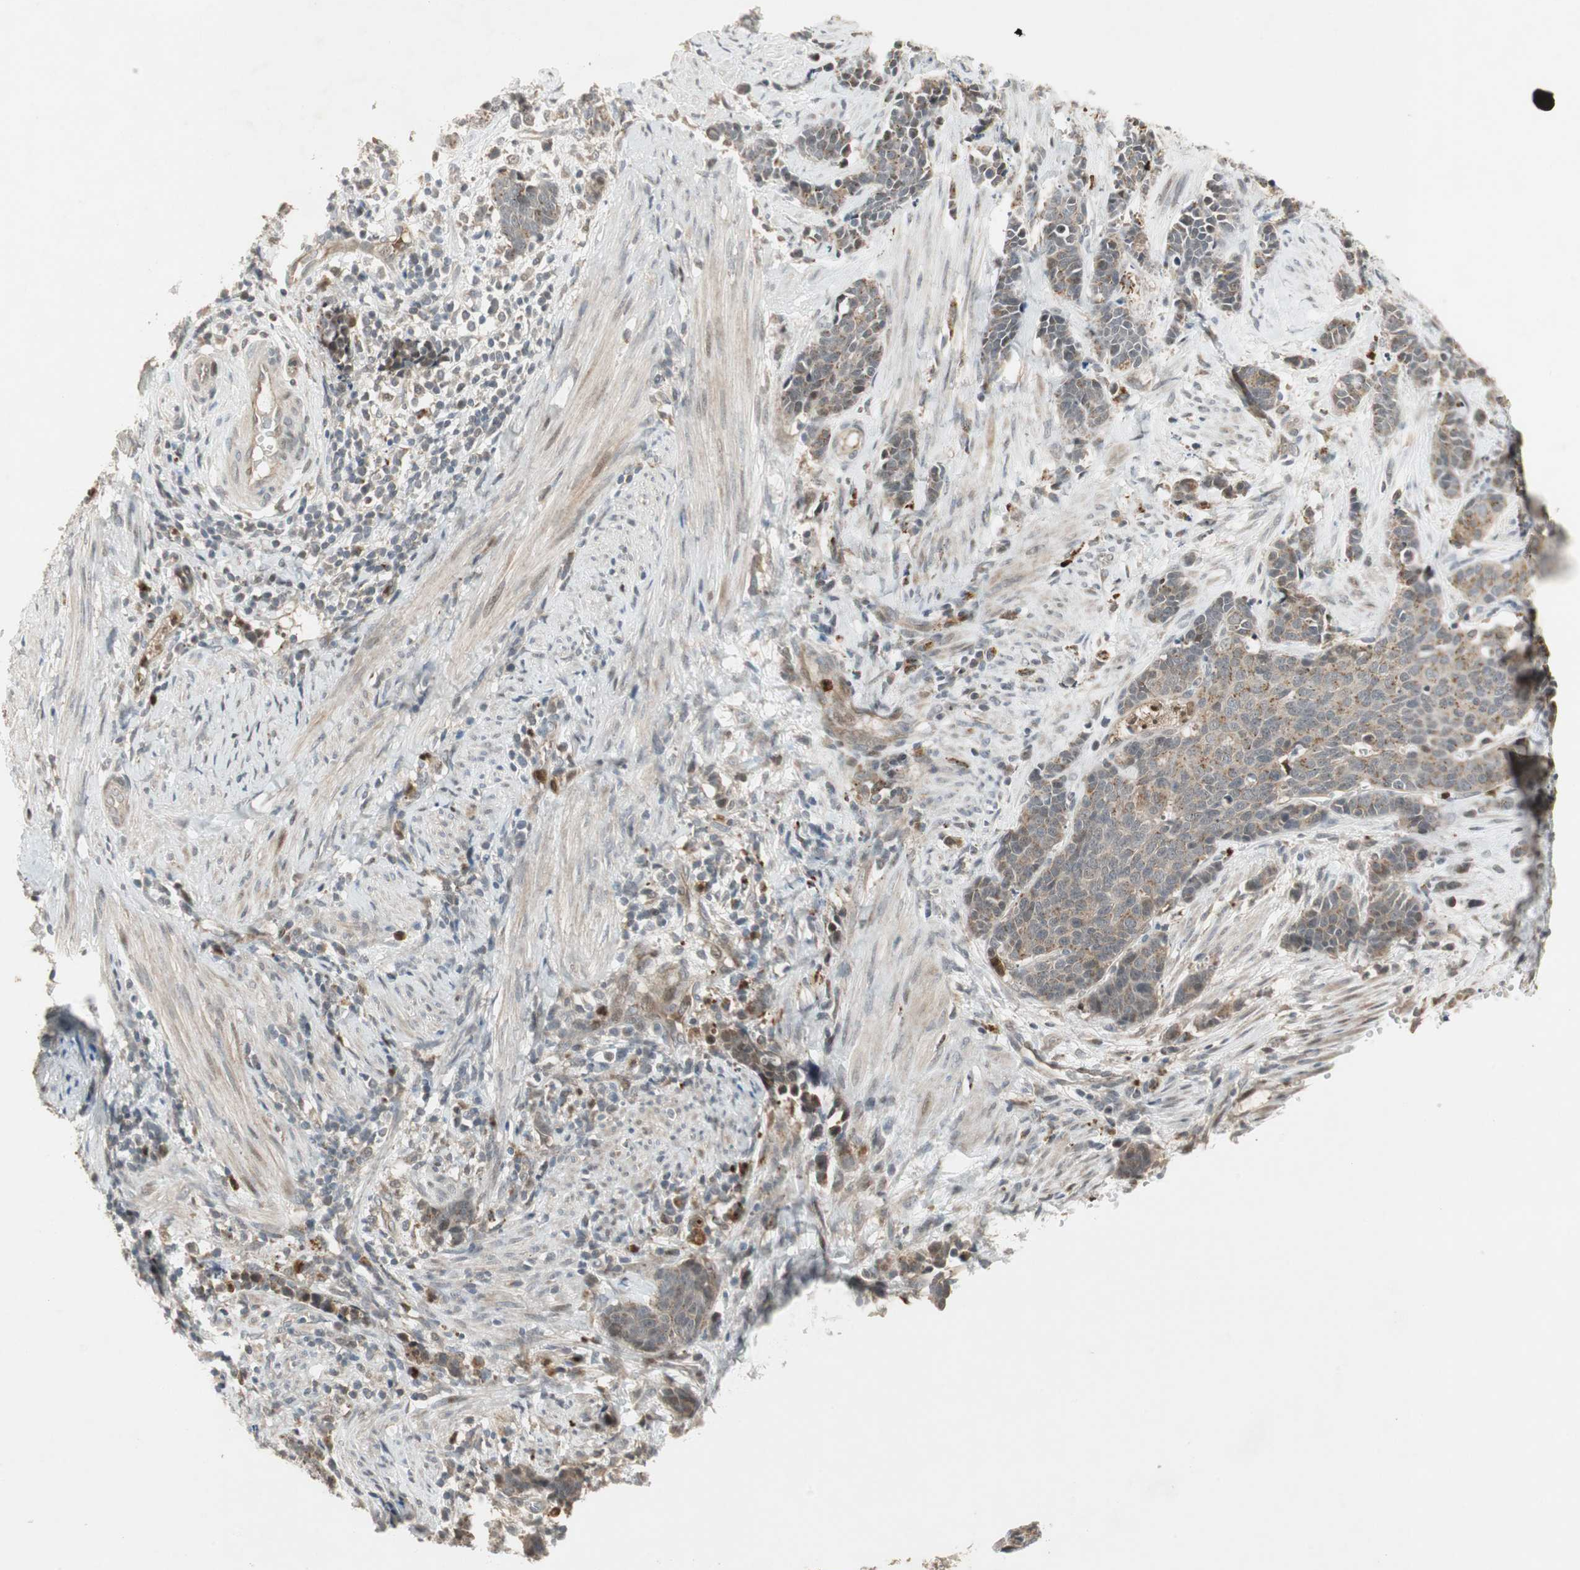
{"staining": {"intensity": "weak", "quantity": "25%-75%", "location": "cytoplasmic/membranous"}, "tissue": "cervical cancer", "cell_type": "Tumor cells", "image_type": "cancer", "snomed": [{"axis": "morphology", "description": "Squamous cell carcinoma, NOS"}, {"axis": "topography", "description": "Cervix"}], "caption": "Immunohistochemistry (IHC) histopathology image of cervical cancer (squamous cell carcinoma) stained for a protein (brown), which demonstrates low levels of weak cytoplasmic/membranous staining in about 25%-75% of tumor cells.", "gene": "SNX4", "patient": {"sex": "female", "age": 35}}